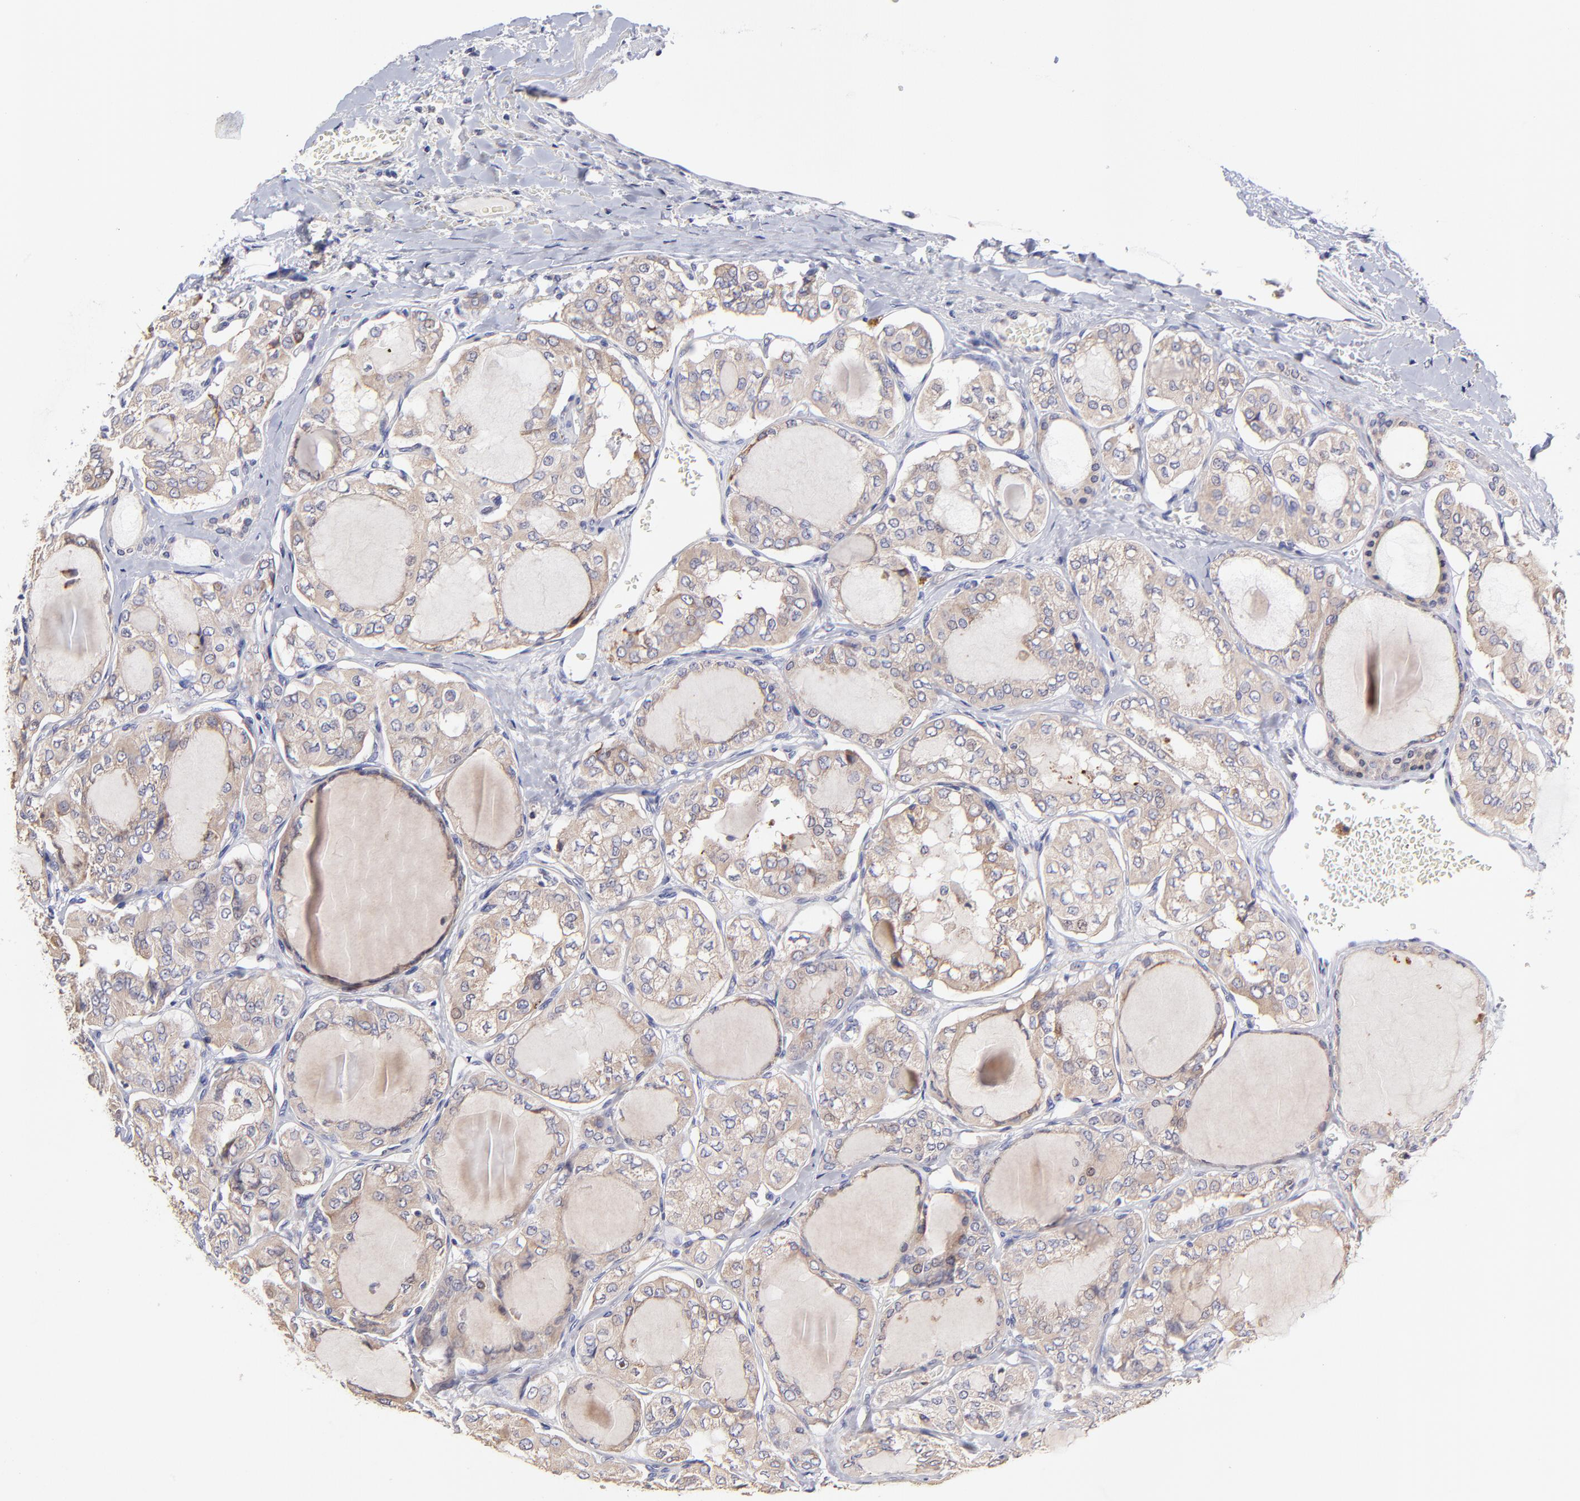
{"staining": {"intensity": "weak", "quantity": ">75%", "location": "cytoplasmic/membranous"}, "tissue": "thyroid cancer", "cell_type": "Tumor cells", "image_type": "cancer", "snomed": [{"axis": "morphology", "description": "Papillary adenocarcinoma, NOS"}, {"axis": "topography", "description": "Thyroid gland"}], "caption": "The histopathology image exhibits a brown stain indicating the presence of a protein in the cytoplasmic/membranous of tumor cells in papillary adenocarcinoma (thyroid).", "gene": "GCSAM", "patient": {"sex": "male", "age": 20}}